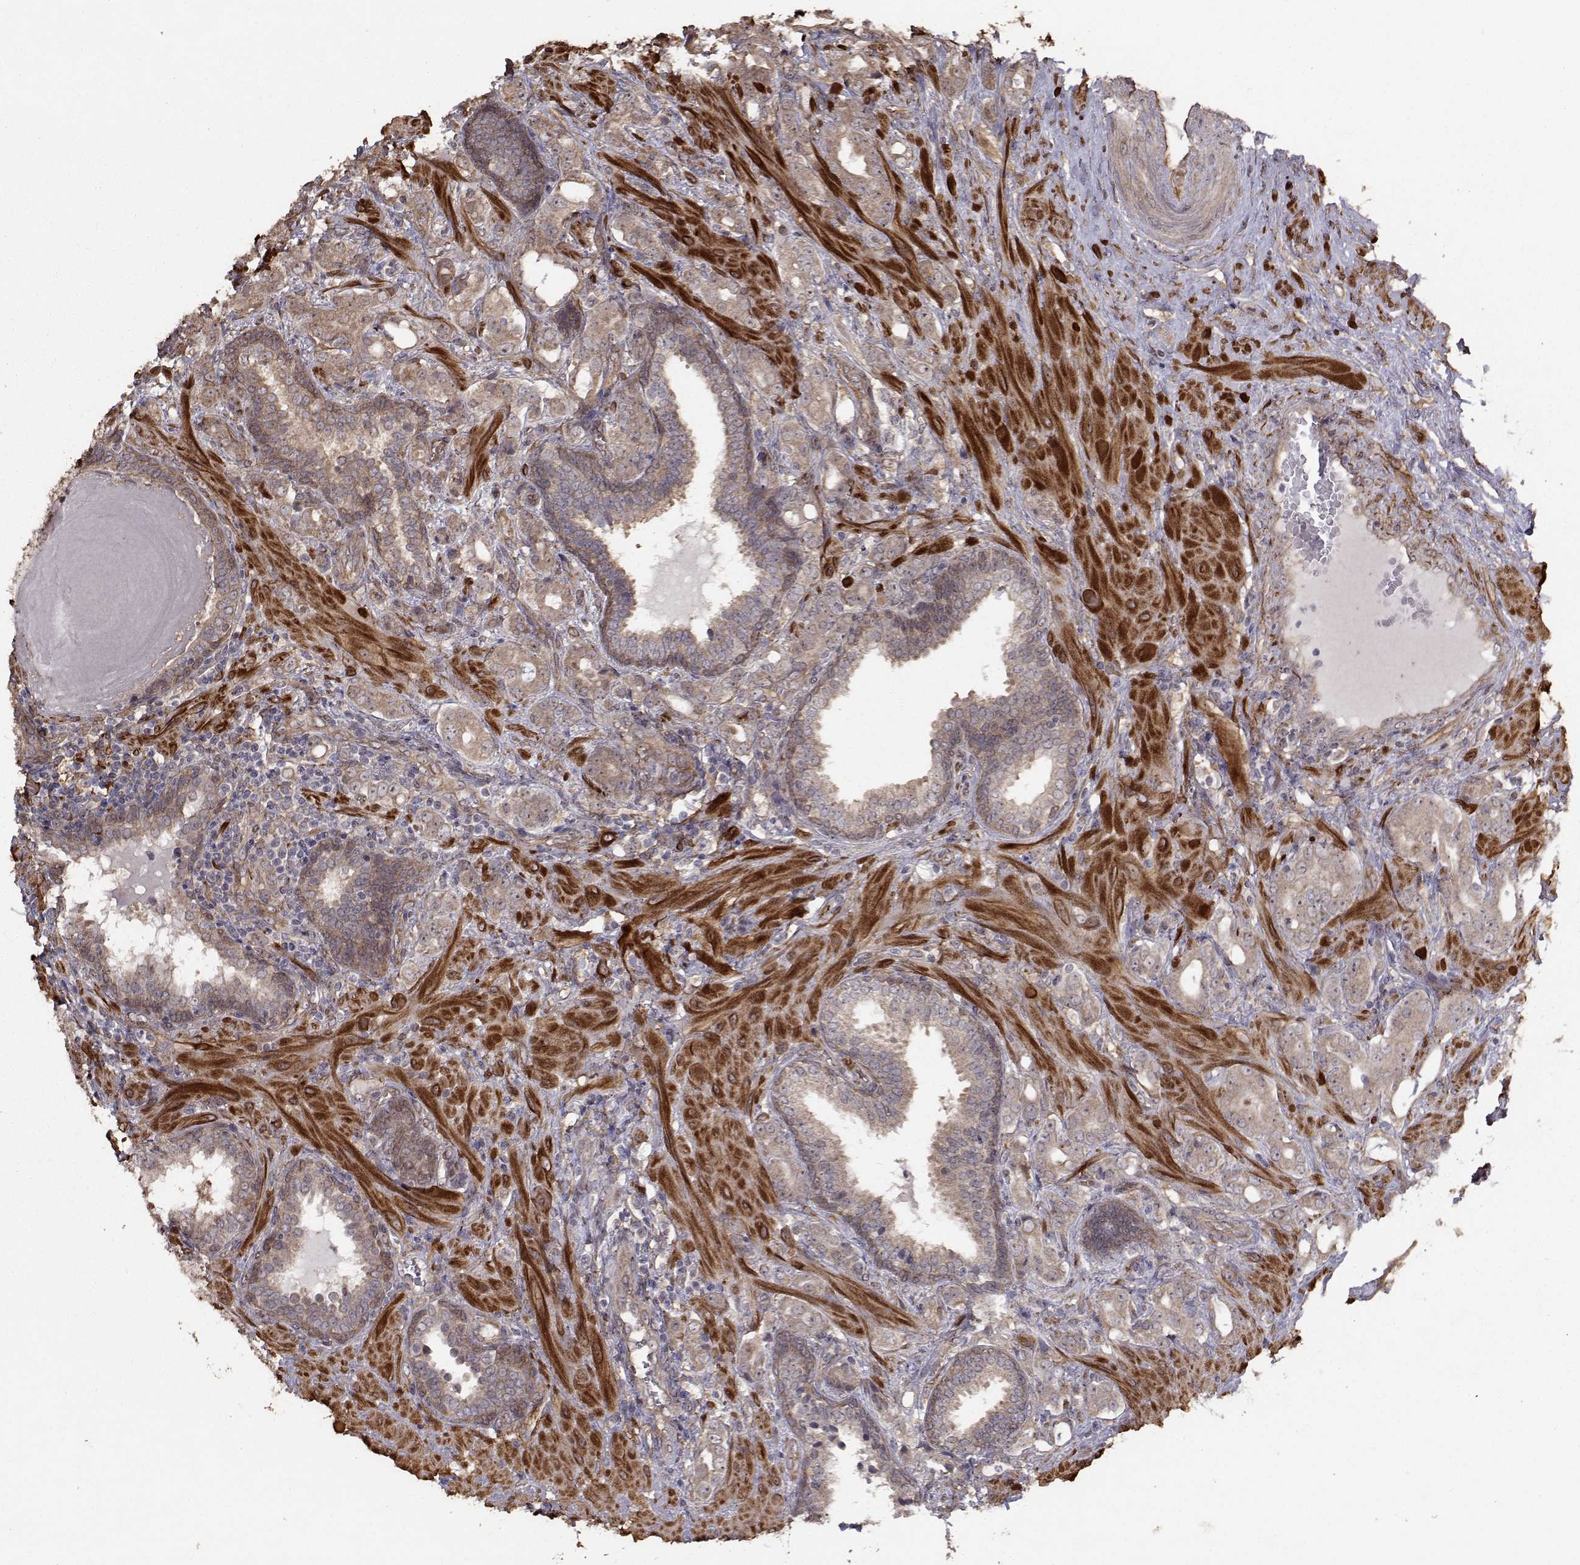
{"staining": {"intensity": "negative", "quantity": "none", "location": "none"}, "tissue": "prostate cancer", "cell_type": "Tumor cells", "image_type": "cancer", "snomed": [{"axis": "morphology", "description": "Adenocarcinoma, NOS"}, {"axis": "topography", "description": "Prostate"}], "caption": "This photomicrograph is of adenocarcinoma (prostate) stained with IHC to label a protein in brown with the nuclei are counter-stained blue. There is no positivity in tumor cells.", "gene": "TRIP10", "patient": {"sex": "male", "age": 57}}